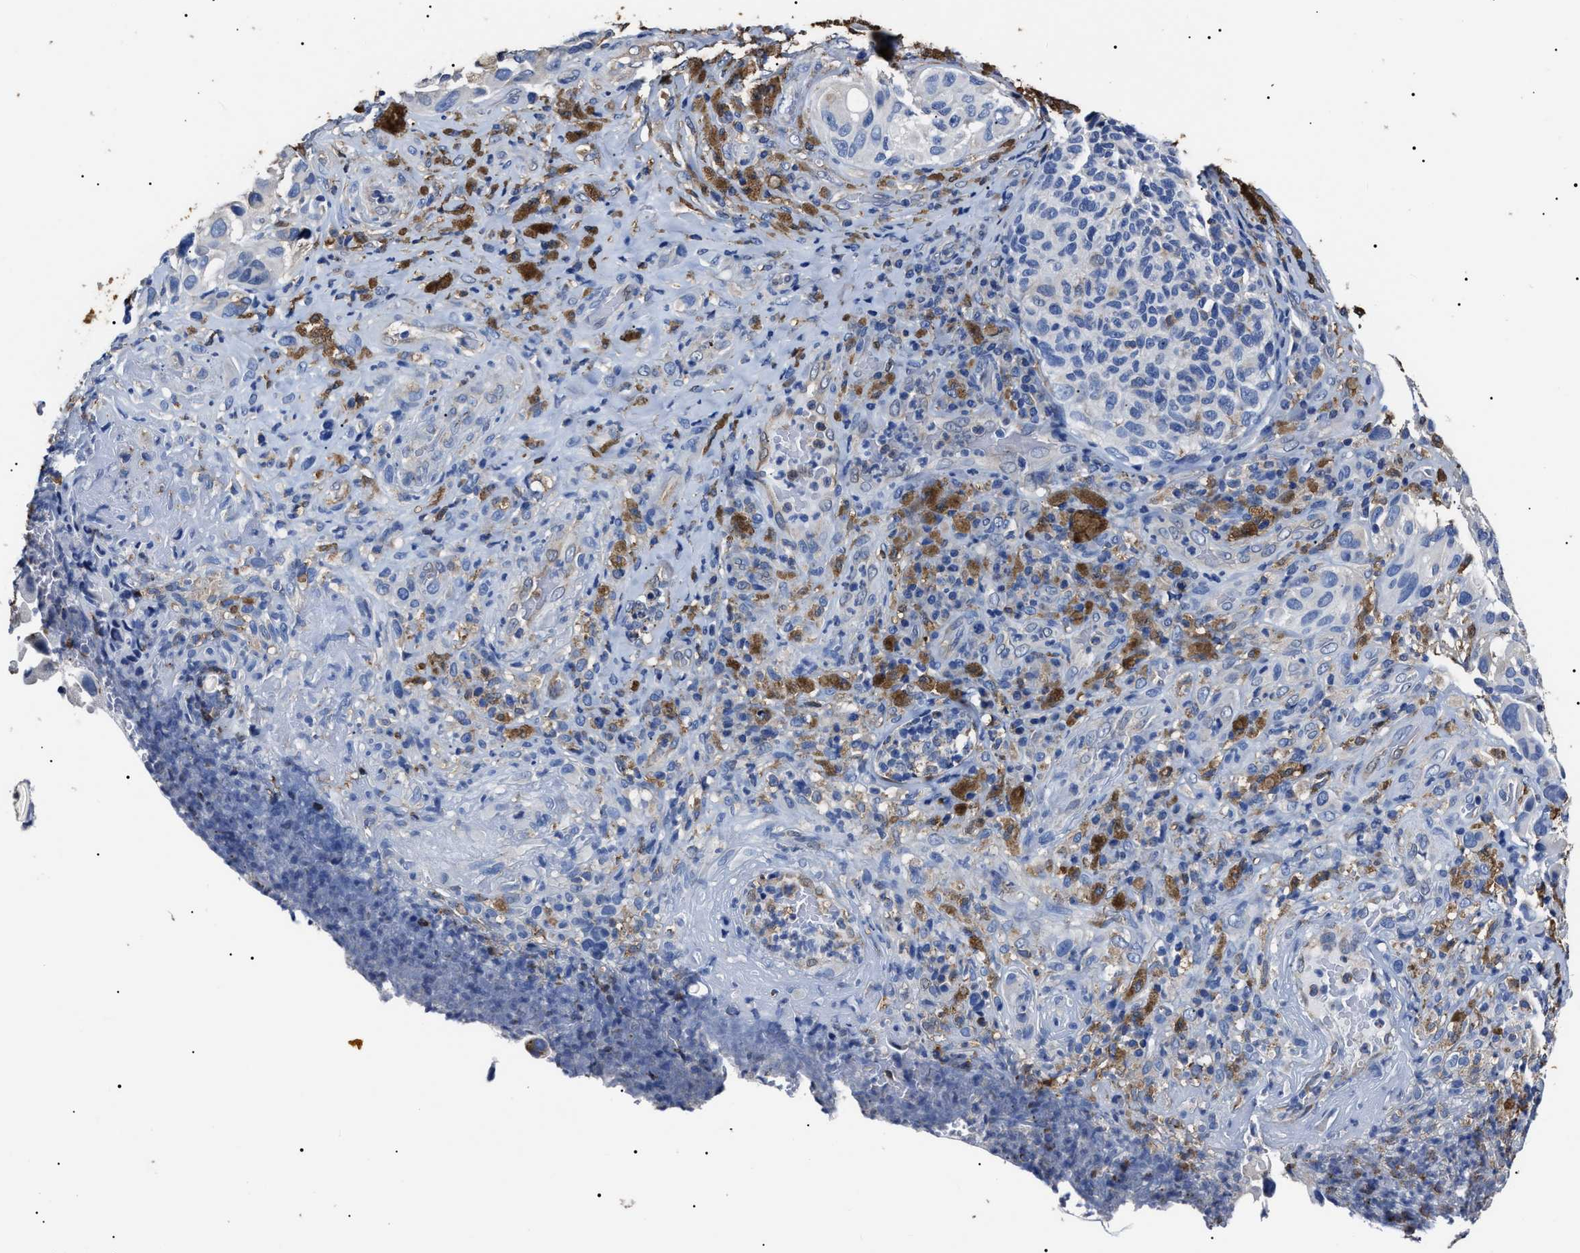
{"staining": {"intensity": "negative", "quantity": "none", "location": "none"}, "tissue": "melanoma", "cell_type": "Tumor cells", "image_type": "cancer", "snomed": [{"axis": "morphology", "description": "Malignant melanoma, NOS"}, {"axis": "topography", "description": "Skin"}], "caption": "Immunohistochemistry (IHC) of melanoma exhibits no positivity in tumor cells.", "gene": "ALDH1A1", "patient": {"sex": "female", "age": 73}}